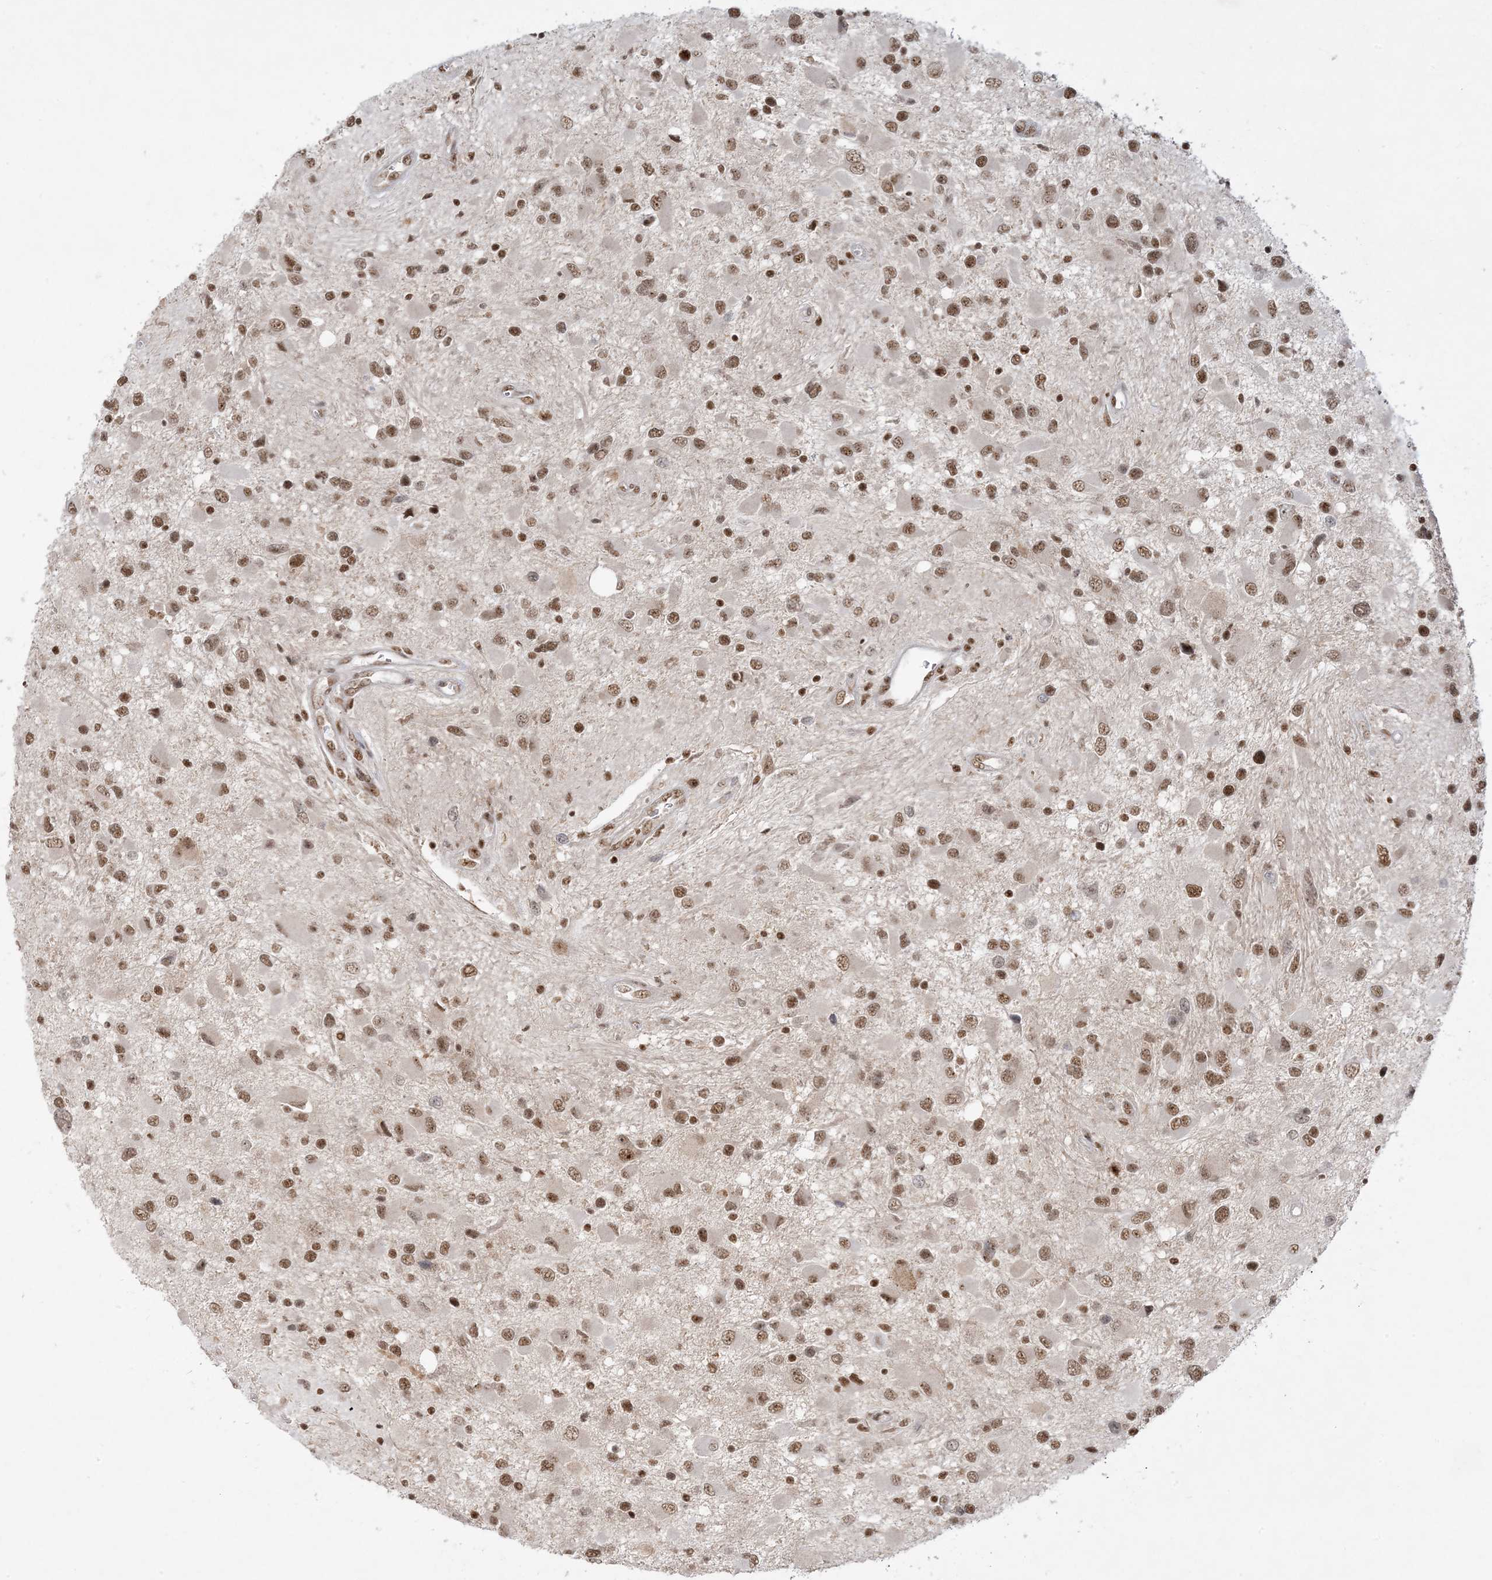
{"staining": {"intensity": "moderate", "quantity": ">75%", "location": "nuclear"}, "tissue": "glioma", "cell_type": "Tumor cells", "image_type": "cancer", "snomed": [{"axis": "morphology", "description": "Glioma, malignant, High grade"}, {"axis": "topography", "description": "Brain"}], "caption": "Glioma was stained to show a protein in brown. There is medium levels of moderate nuclear expression in approximately >75% of tumor cells.", "gene": "PPIL2", "patient": {"sex": "male", "age": 53}}